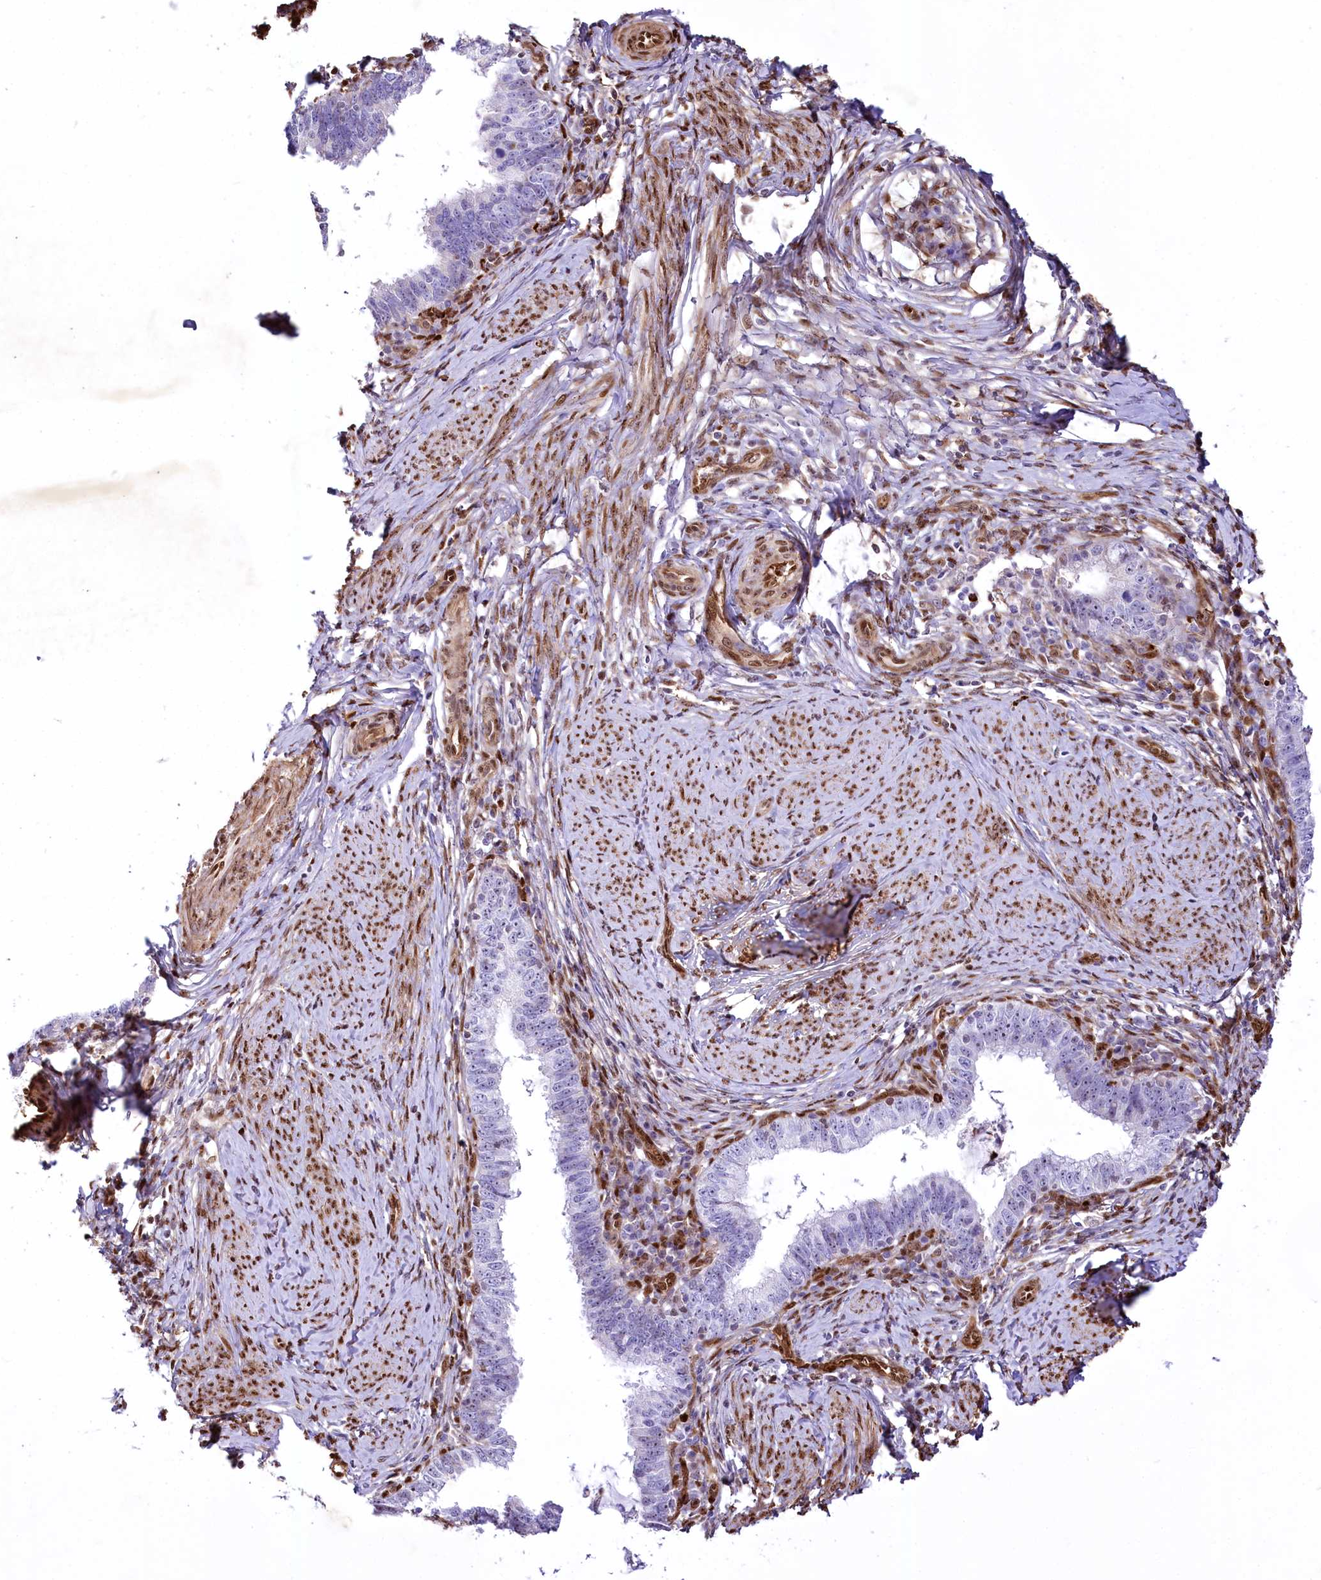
{"staining": {"intensity": "negative", "quantity": "none", "location": "none"}, "tissue": "cervical cancer", "cell_type": "Tumor cells", "image_type": "cancer", "snomed": [{"axis": "morphology", "description": "Adenocarcinoma, NOS"}, {"axis": "topography", "description": "Cervix"}], "caption": "This is an immunohistochemistry histopathology image of cervical cancer. There is no staining in tumor cells.", "gene": "PTMS", "patient": {"sex": "female", "age": 36}}